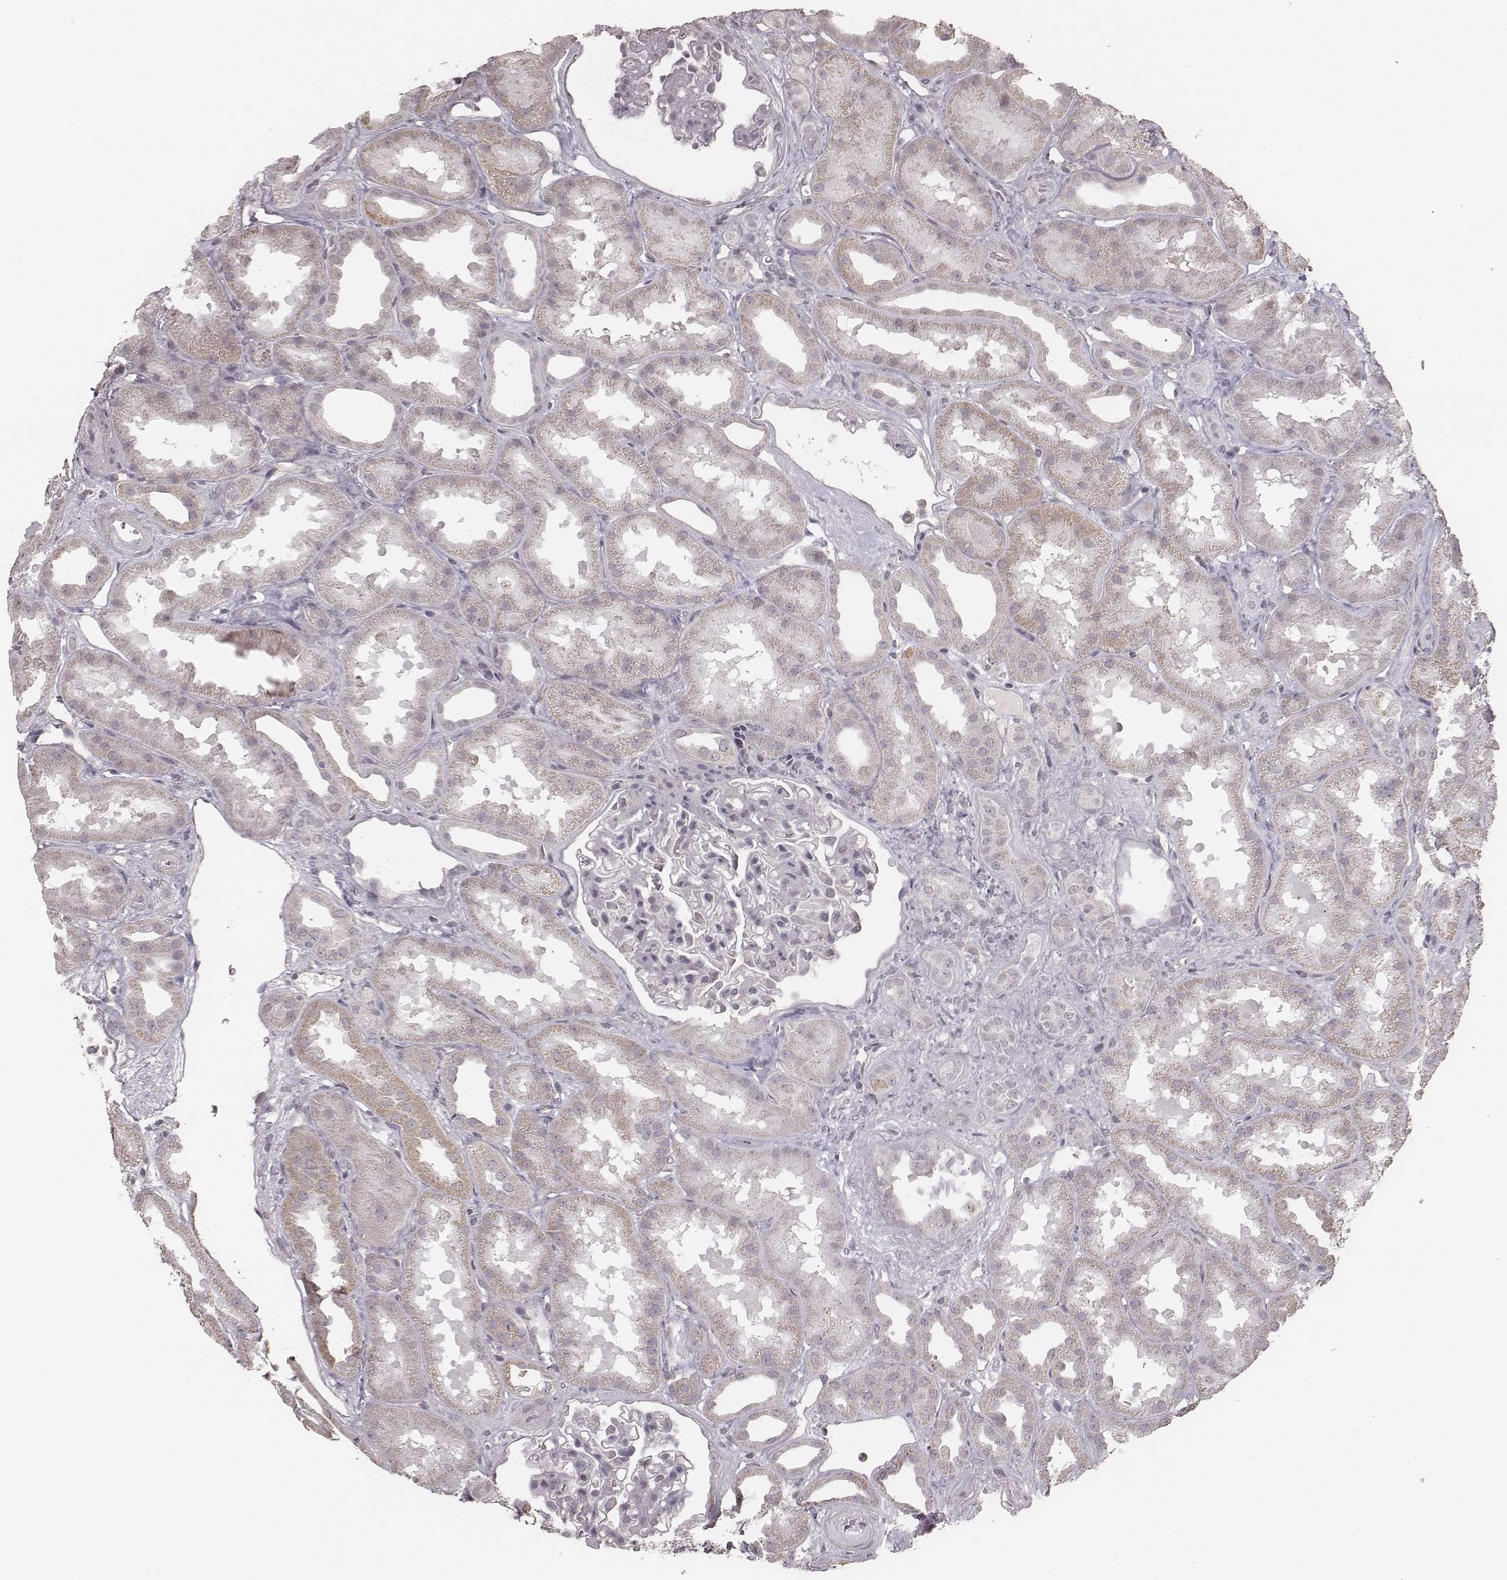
{"staining": {"intensity": "negative", "quantity": "none", "location": "none"}, "tissue": "kidney", "cell_type": "Cells in glomeruli", "image_type": "normal", "snomed": [{"axis": "morphology", "description": "Normal tissue, NOS"}, {"axis": "topography", "description": "Kidney"}], "caption": "Immunohistochemical staining of benign human kidney displays no significant positivity in cells in glomeruli. Brightfield microscopy of immunohistochemistry (IHC) stained with DAB (brown) and hematoxylin (blue), captured at high magnification.", "gene": "SLC7A4", "patient": {"sex": "male", "age": 61}}